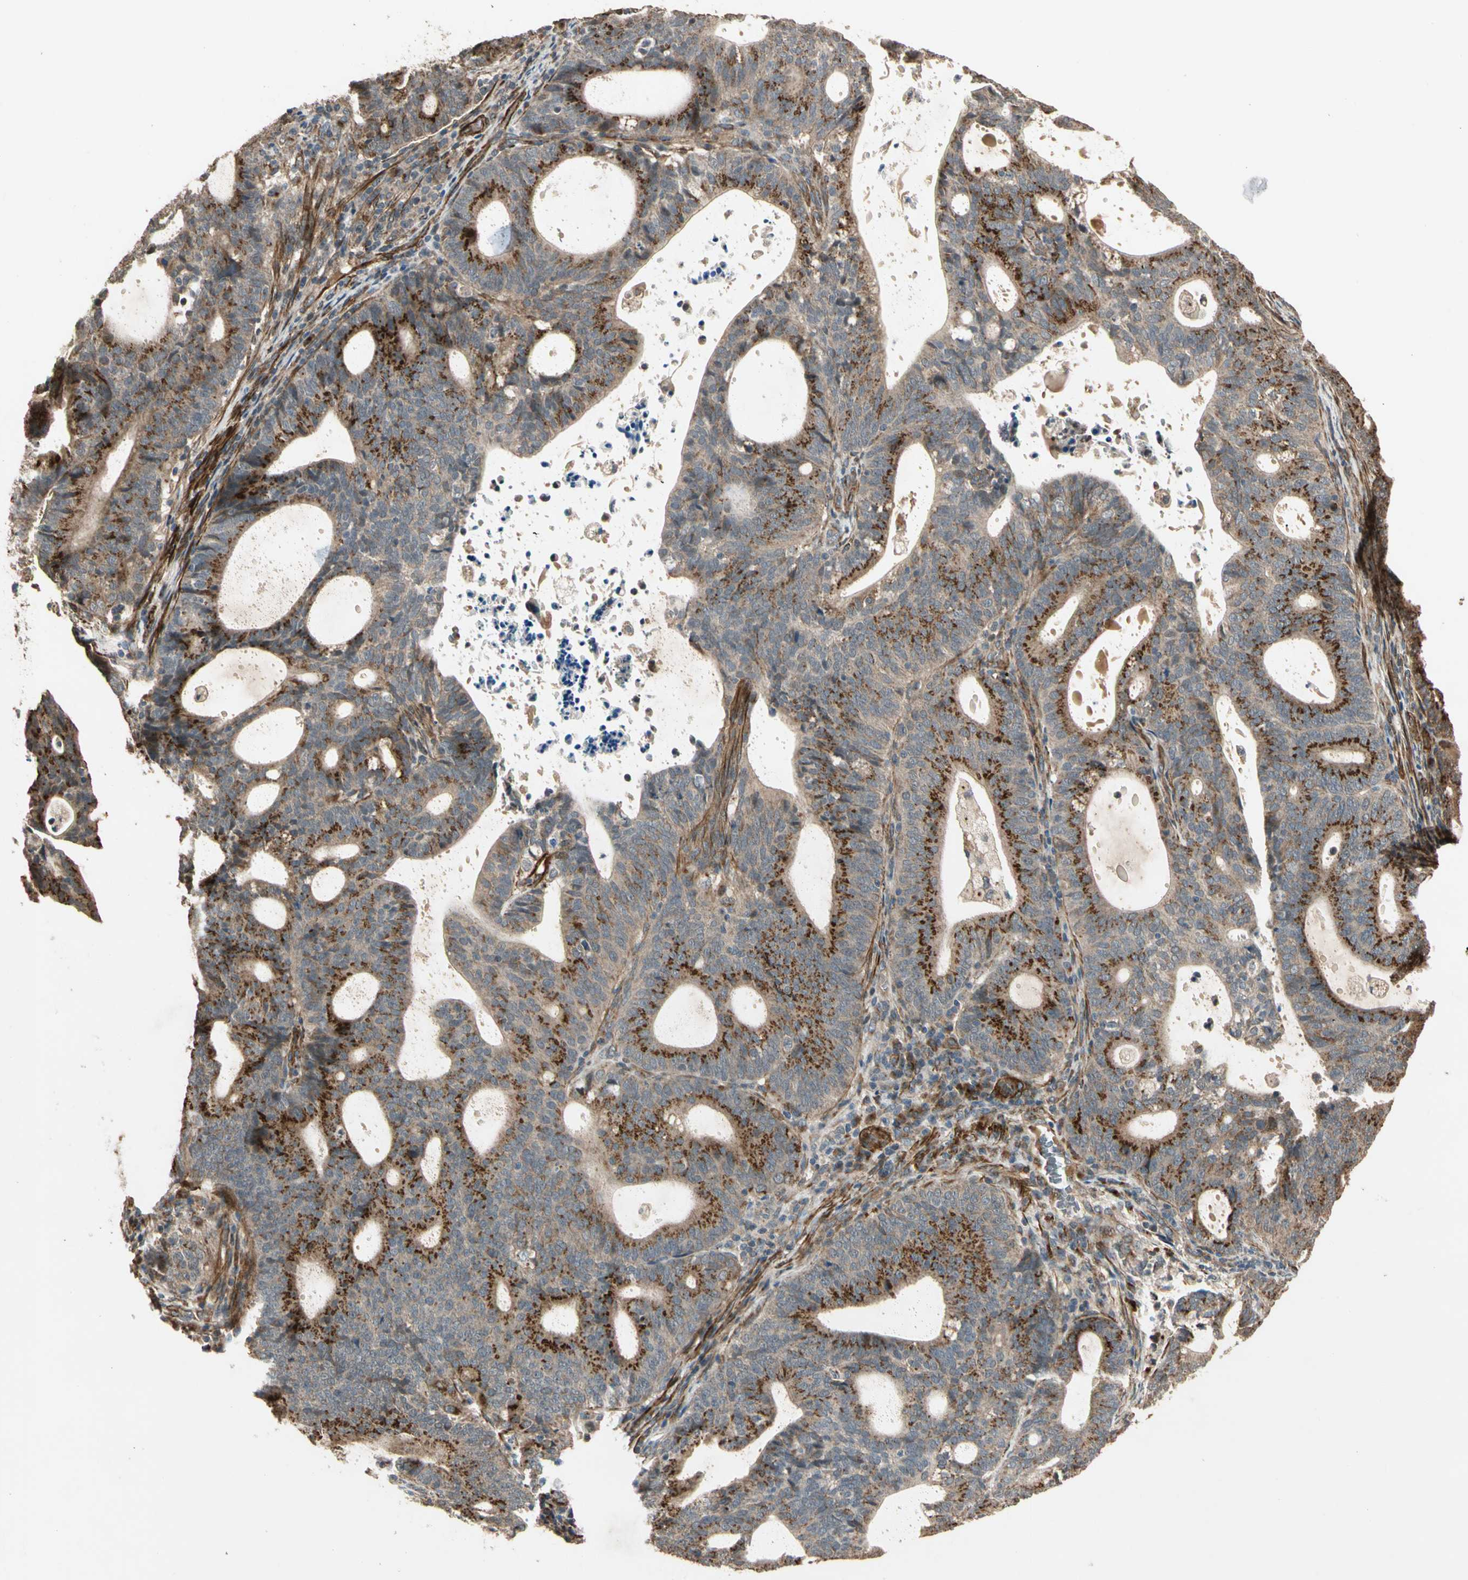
{"staining": {"intensity": "strong", "quantity": ">75%", "location": "cytoplasmic/membranous"}, "tissue": "endometrial cancer", "cell_type": "Tumor cells", "image_type": "cancer", "snomed": [{"axis": "morphology", "description": "Adenocarcinoma, NOS"}, {"axis": "topography", "description": "Uterus"}], "caption": "High-power microscopy captured an immunohistochemistry (IHC) micrograph of endometrial cancer, revealing strong cytoplasmic/membranous expression in about >75% of tumor cells.", "gene": "GCK", "patient": {"sex": "female", "age": 83}}